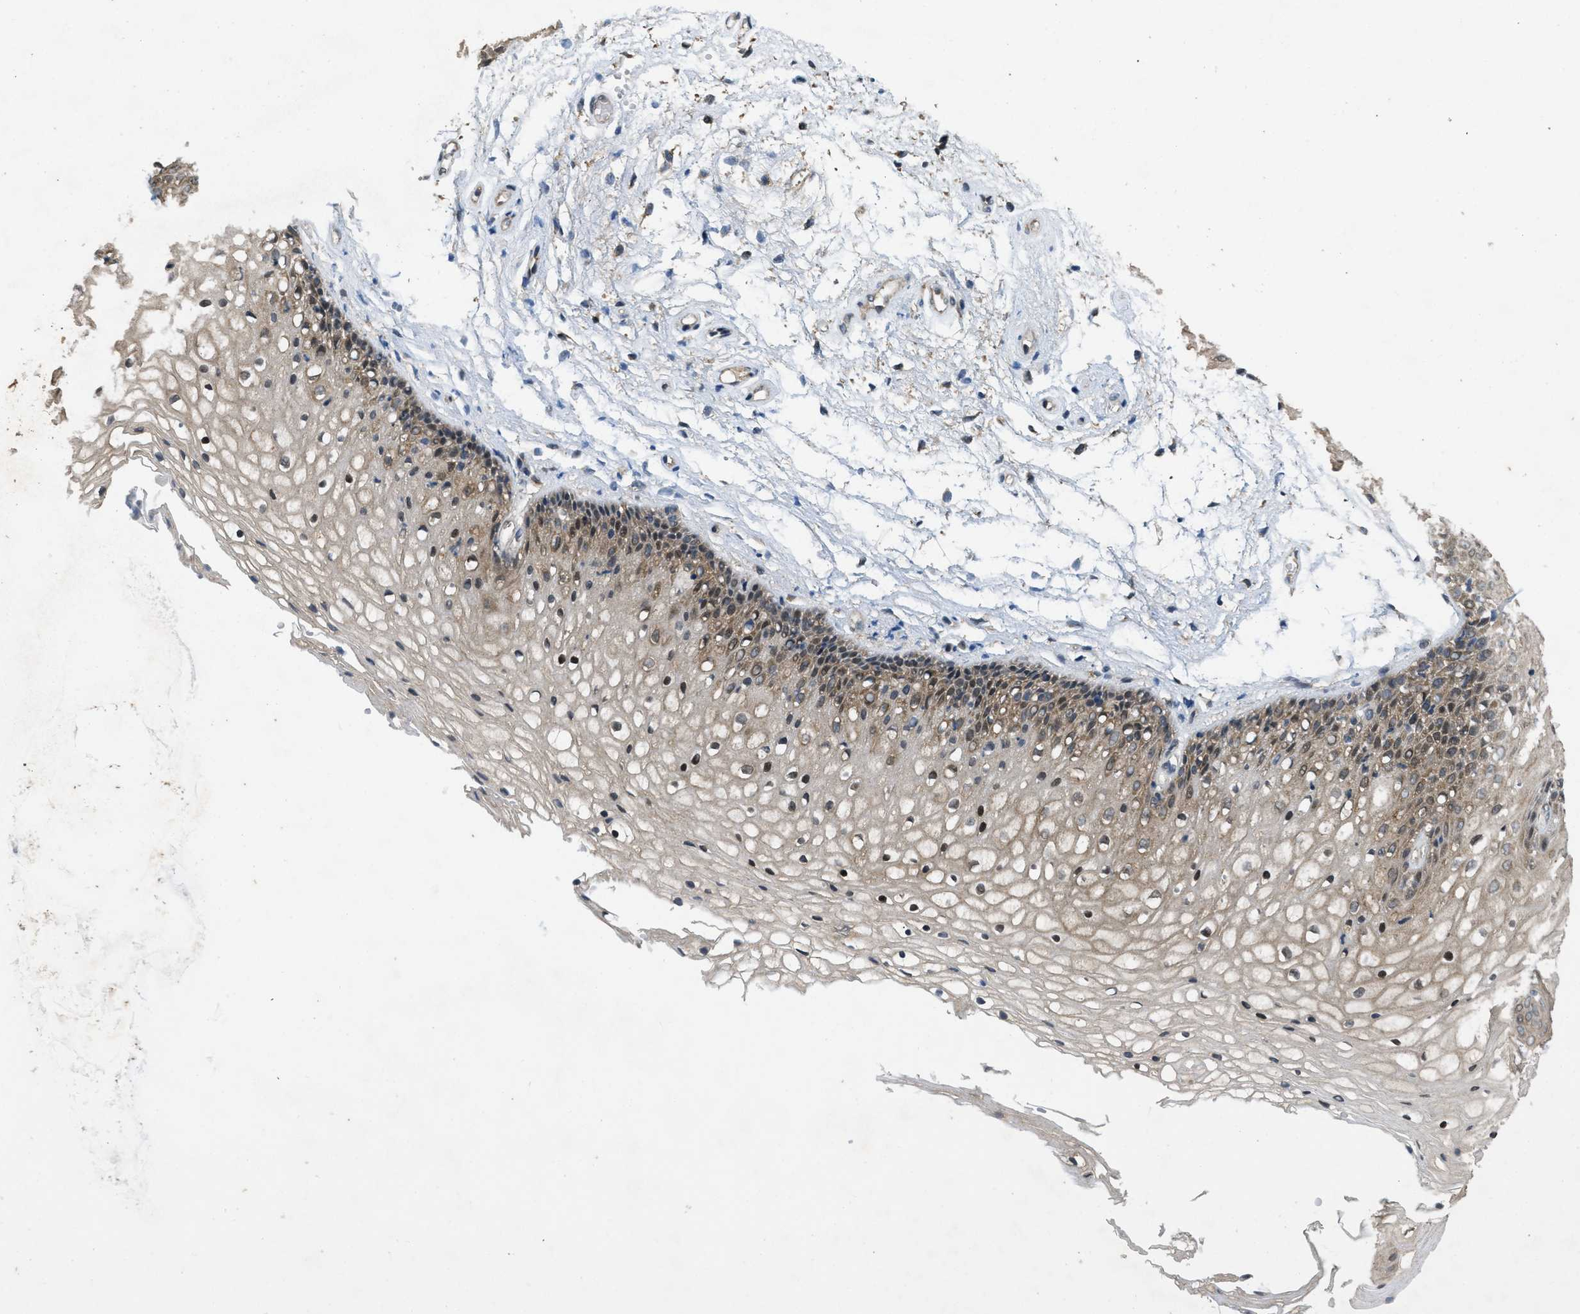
{"staining": {"intensity": "weak", "quantity": ">75%", "location": "cytoplasmic/membranous,nuclear"}, "tissue": "vagina", "cell_type": "Squamous epithelial cells", "image_type": "normal", "snomed": [{"axis": "morphology", "description": "Normal tissue, NOS"}, {"axis": "topography", "description": "Vagina"}], "caption": "Immunohistochemical staining of benign human vagina displays >75% levels of weak cytoplasmic/membranous,nuclear protein expression in approximately >75% of squamous epithelial cells. The staining was performed using DAB (3,3'-diaminobenzidine) to visualize the protein expression in brown, while the nuclei were stained in blue with hematoxylin (Magnification: 20x).", "gene": "IFNLR1", "patient": {"sex": "female", "age": 34}}